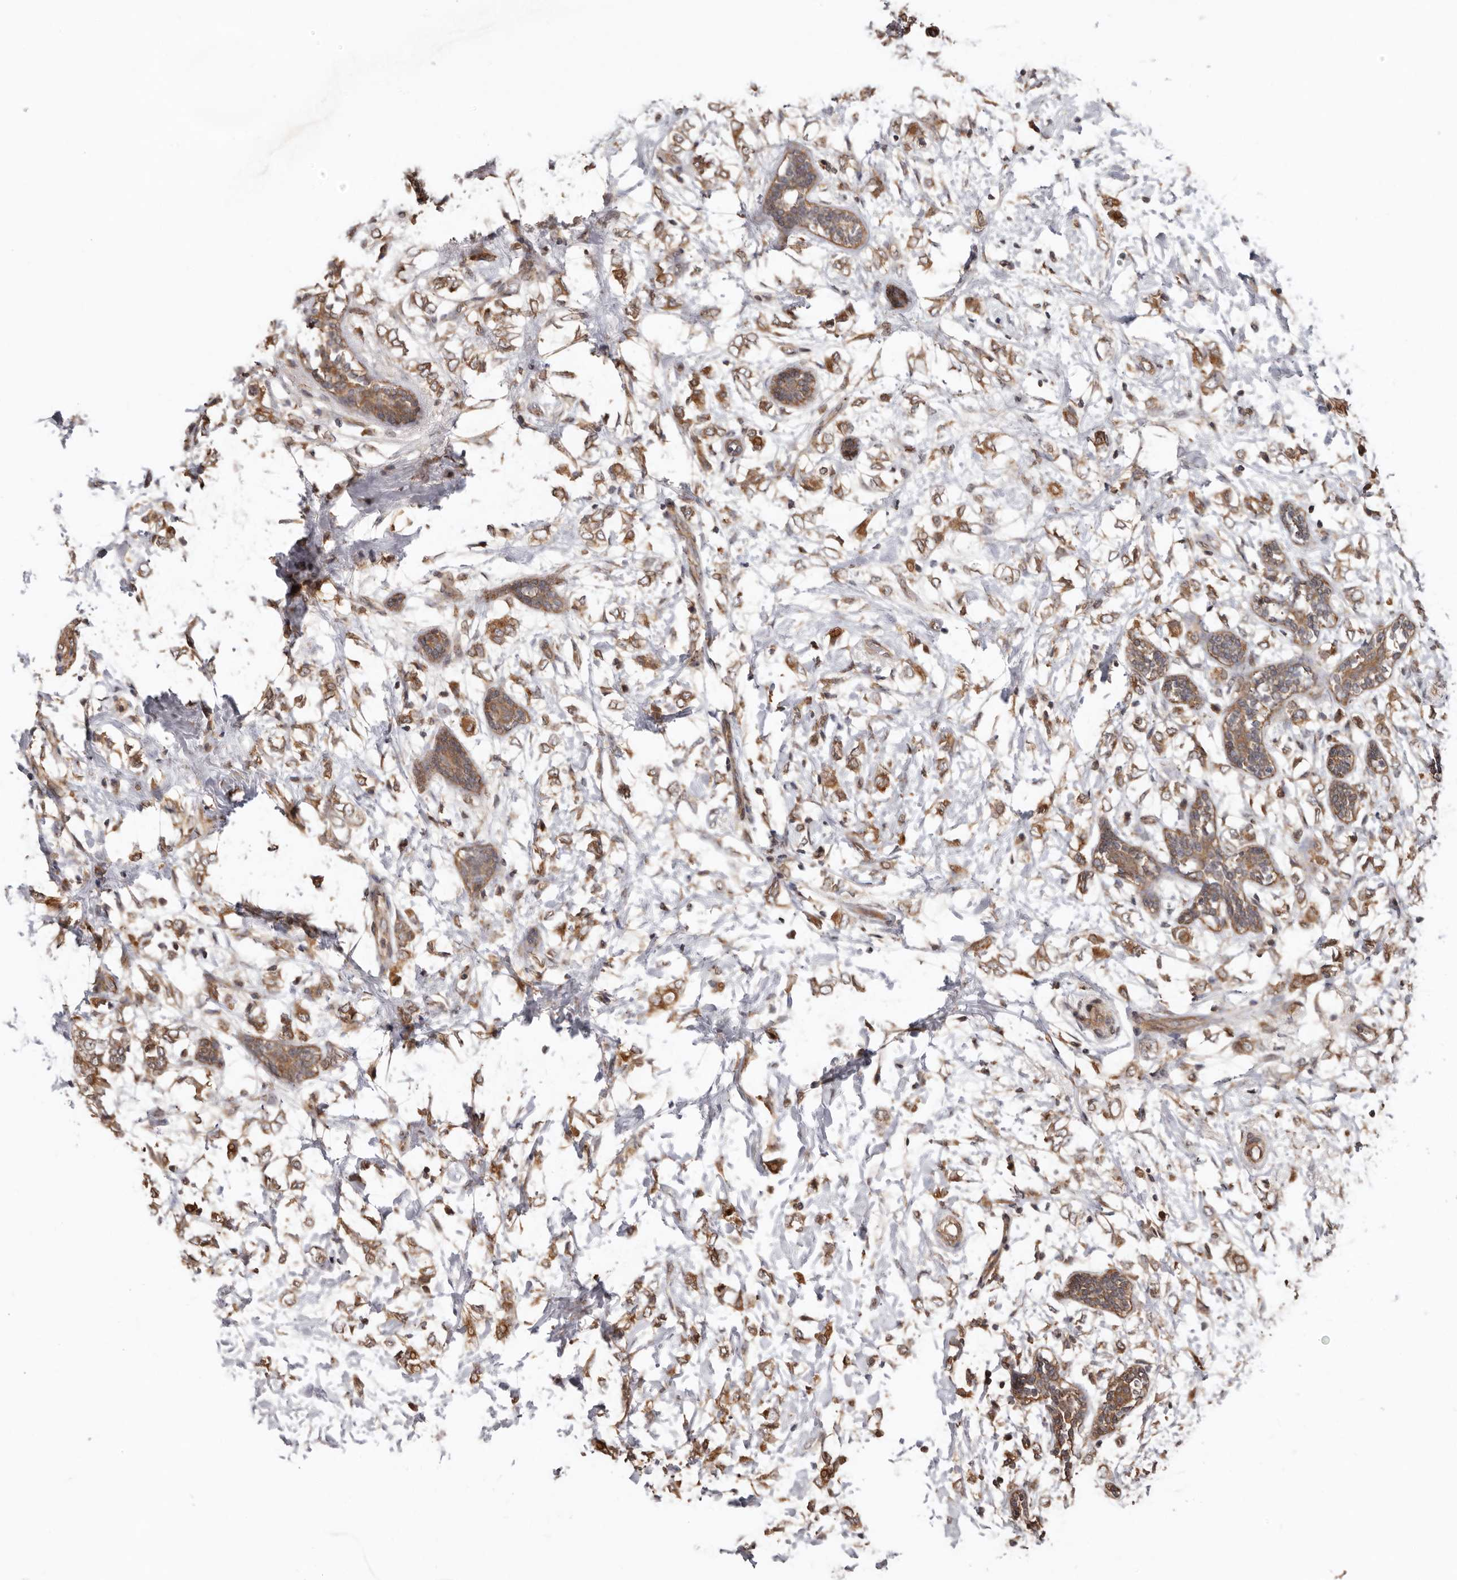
{"staining": {"intensity": "moderate", "quantity": ">75%", "location": "cytoplasmic/membranous"}, "tissue": "breast cancer", "cell_type": "Tumor cells", "image_type": "cancer", "snomed": [{"axis": "morphology", "description": "Normal tissue, NOS"}, {"axis": "morphology", "description": "Lobular carcinoma"}, {"axis": "topography", "description": "Breast"}], "caption": "Immunohistochemistry photomicrograph of breast cancer (lobular carcinoma) stained for a protein (brown), which exhibits medium levels of moderate cytoplasmic/membranous positivity in approximately >75% of tumor cells.", "gene": "RSPO2", "patient": {"sex": "female", "age": 47}}